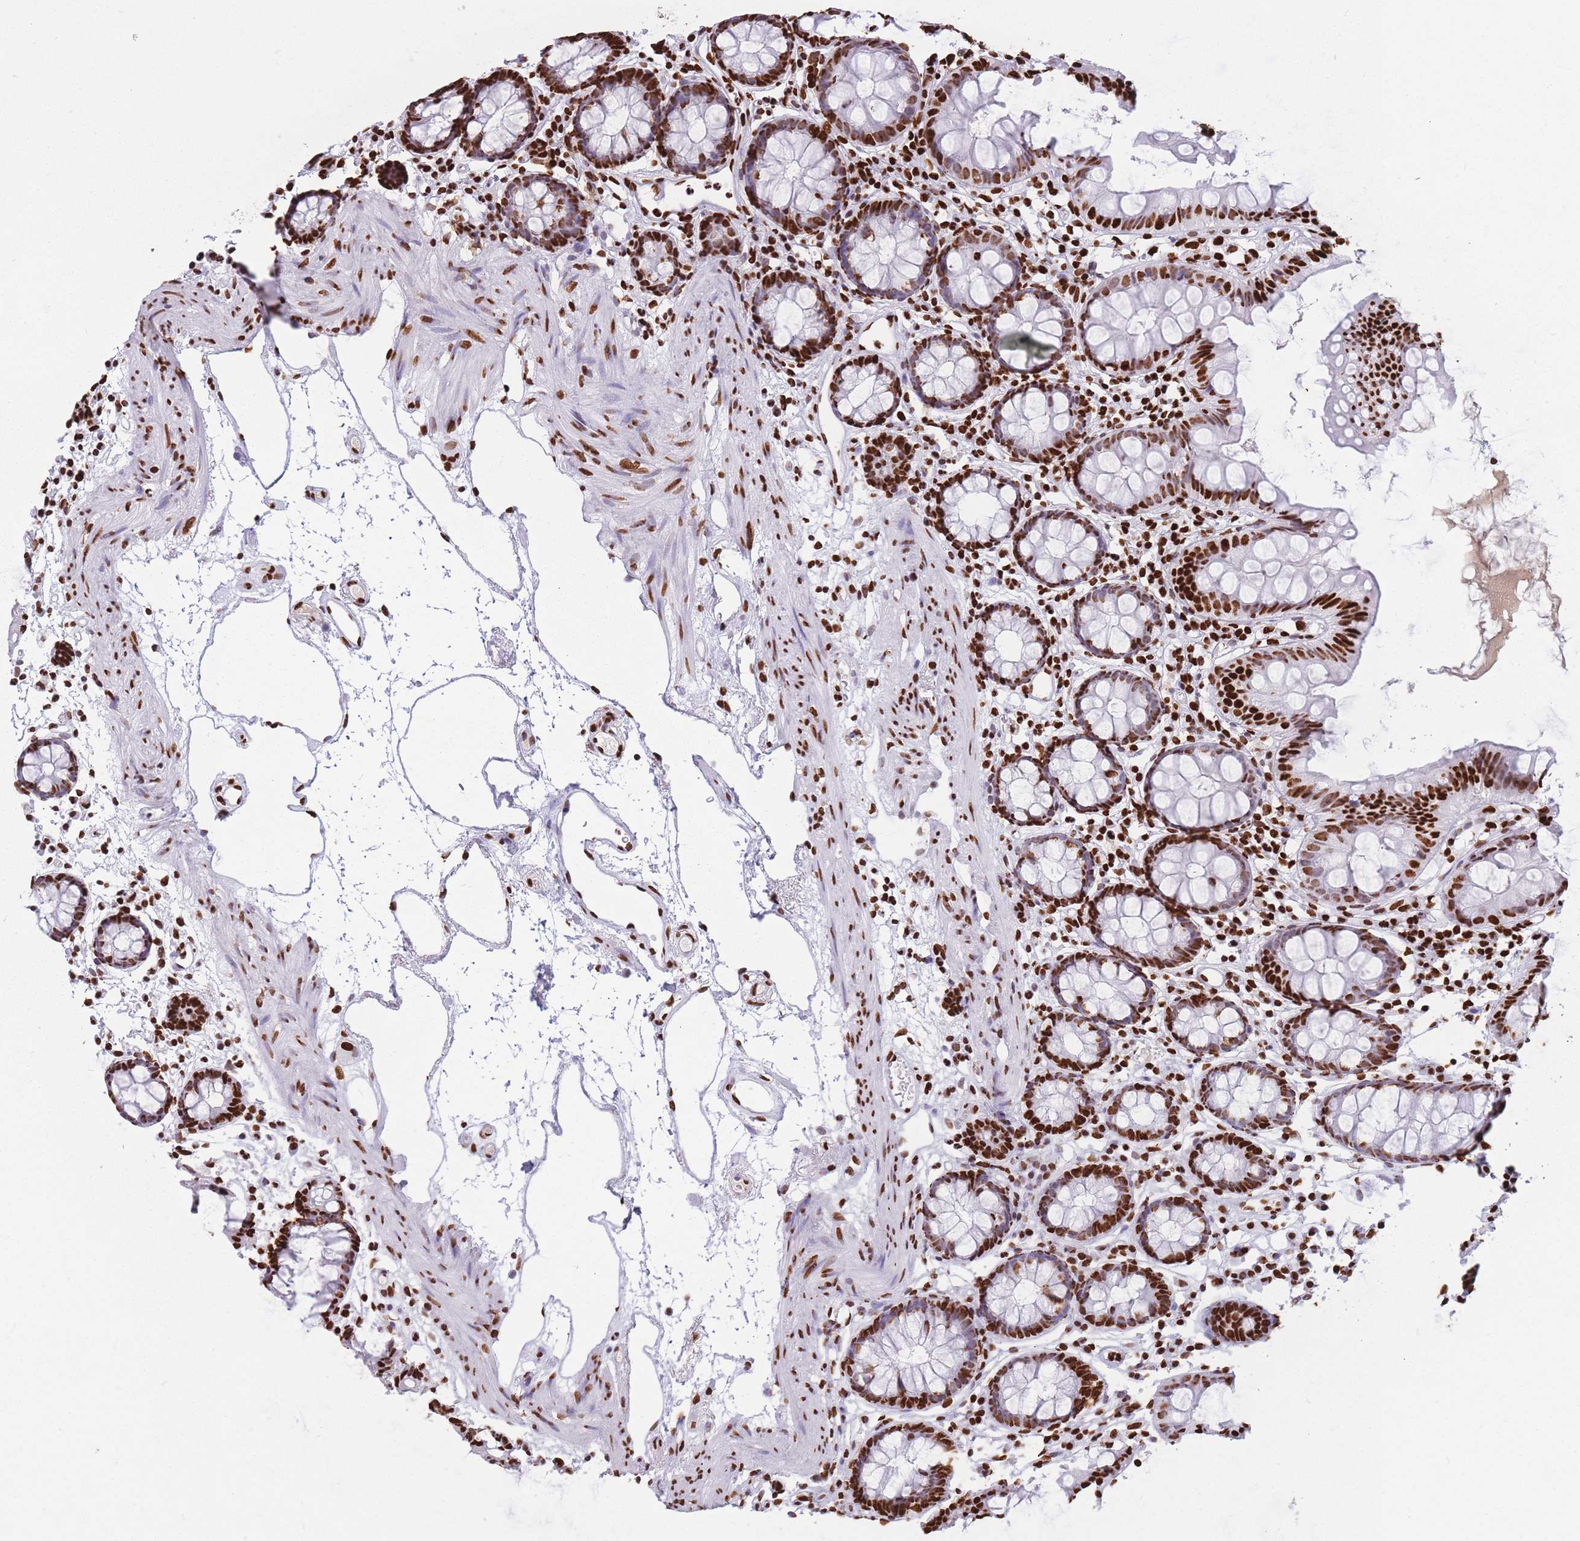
{"staining": {"intensity": "strong", "quantity": ">75%", "location": "nuclear"}, "tissue": "colon", "cell_type": "Endothelial cells", "image_type": "normal", "snomed": [{"axis": "morphology", "description": "Normal tissue, NOS"}, {"axis": "topography", "description": "Colon"}], "caption": "IHC (DAB) staining of unremarkable human colon displays strong nuclear protein expression in approximately >75% of endothelial cells.", "gene": "HNRNPUL1", "patient": {"sex": "female", "age": 84}}